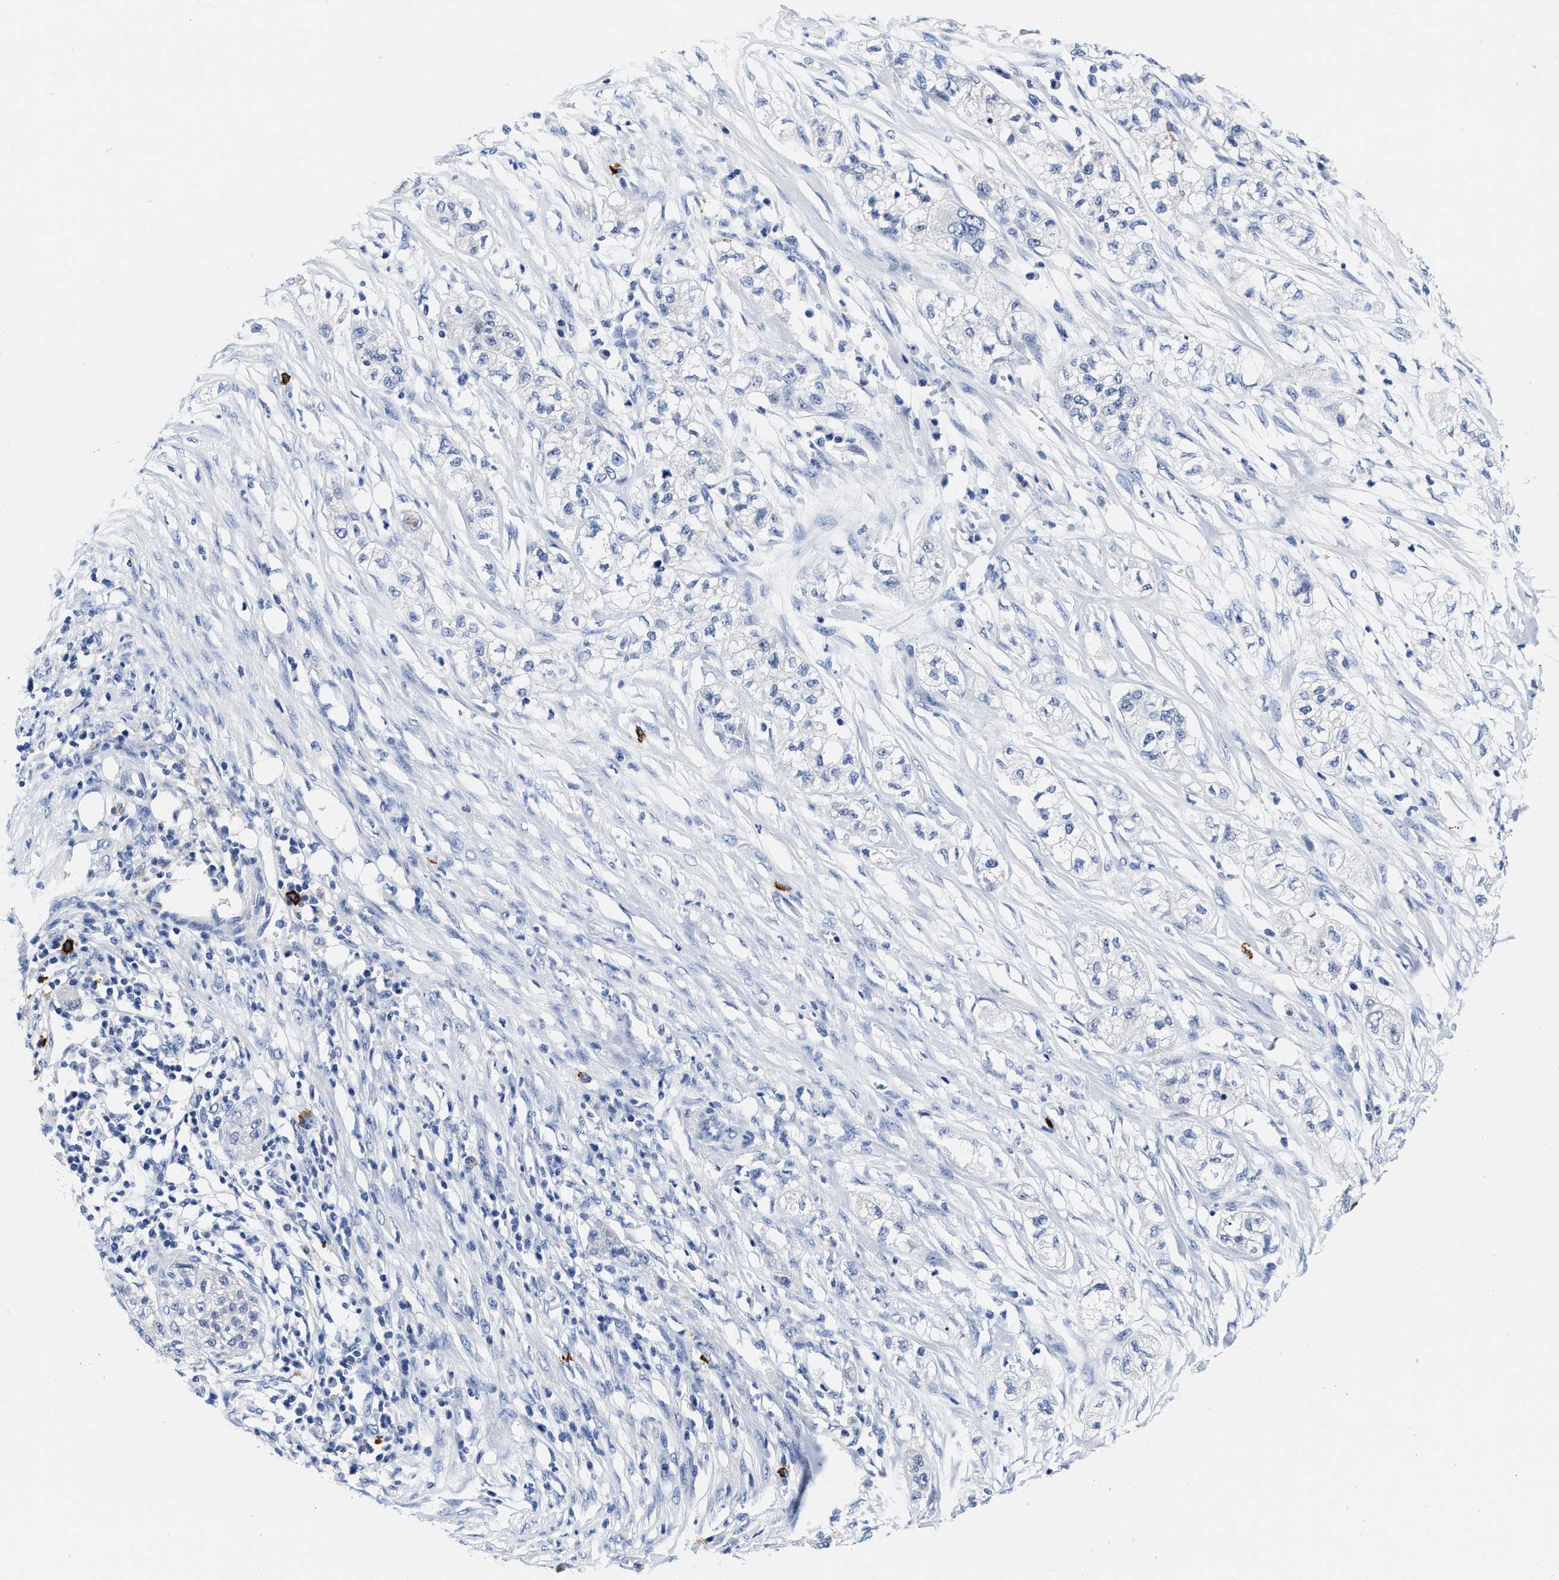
{"staining": {"intensity": "negative", "quantity": "none", "location": "none"}, "tissue": "pancreatic cancer", "cell_type": "Tumor cells", "image_type": "cancer", "snomed": [{"axis": "morphology", "description": "Adenocarcinoma, NOS"}, {"axis": "topography", "description": "Pancreas"}], "caption": "Immunohistochemical staining of human pancreatic cancer (adenocarcinoma) shows no significant expression in tumor cells.", "gene": "CER1", "patient": {"sex": "female", "age": 78}}